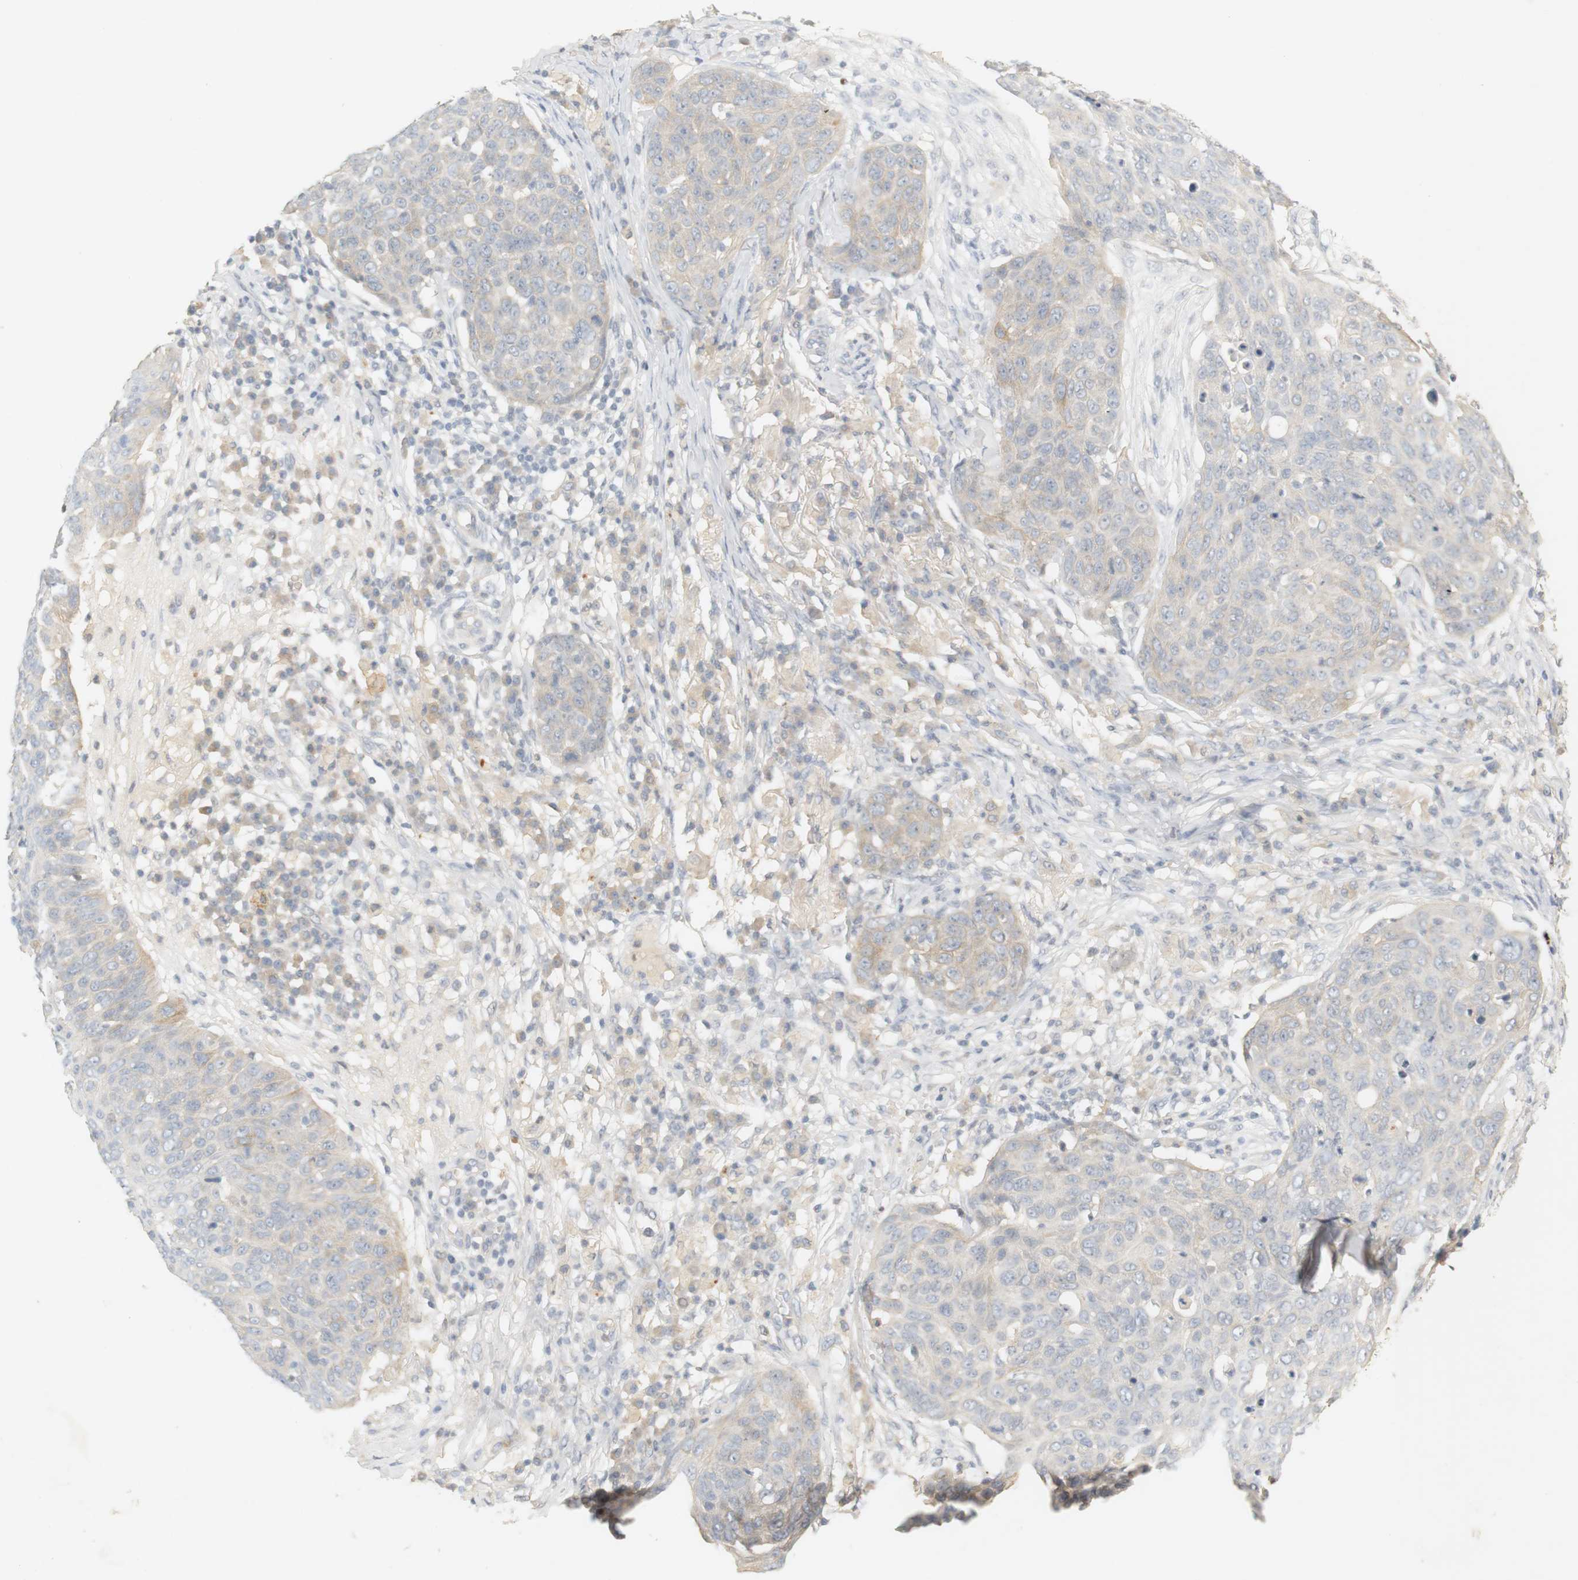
{"staining": {"intensity": "weak", "quantity": "25%-75%", "location": "cytoplasmic/membranous"}, "tissue": "skin cancer", "cell_type": "Tumor cells", "image_type": "cancer", "snomed": [{"axis": "morphology", "description": "Squamous cell carcinoma in situ, NOS"}, {"axis": "morphology", "description": "Squamous cell carcinoma, NOS"}, {"axis": "topography", "description": "Skin"}], "caption": "IHC of skin squamous cell carcinoma in situ reveals low levels of weak cytoplasmic/membranous positivity in approximately 25%-75% of tumor cells.", "gene": "RTN3", "patient": {"sex": "male", "age": 93}}